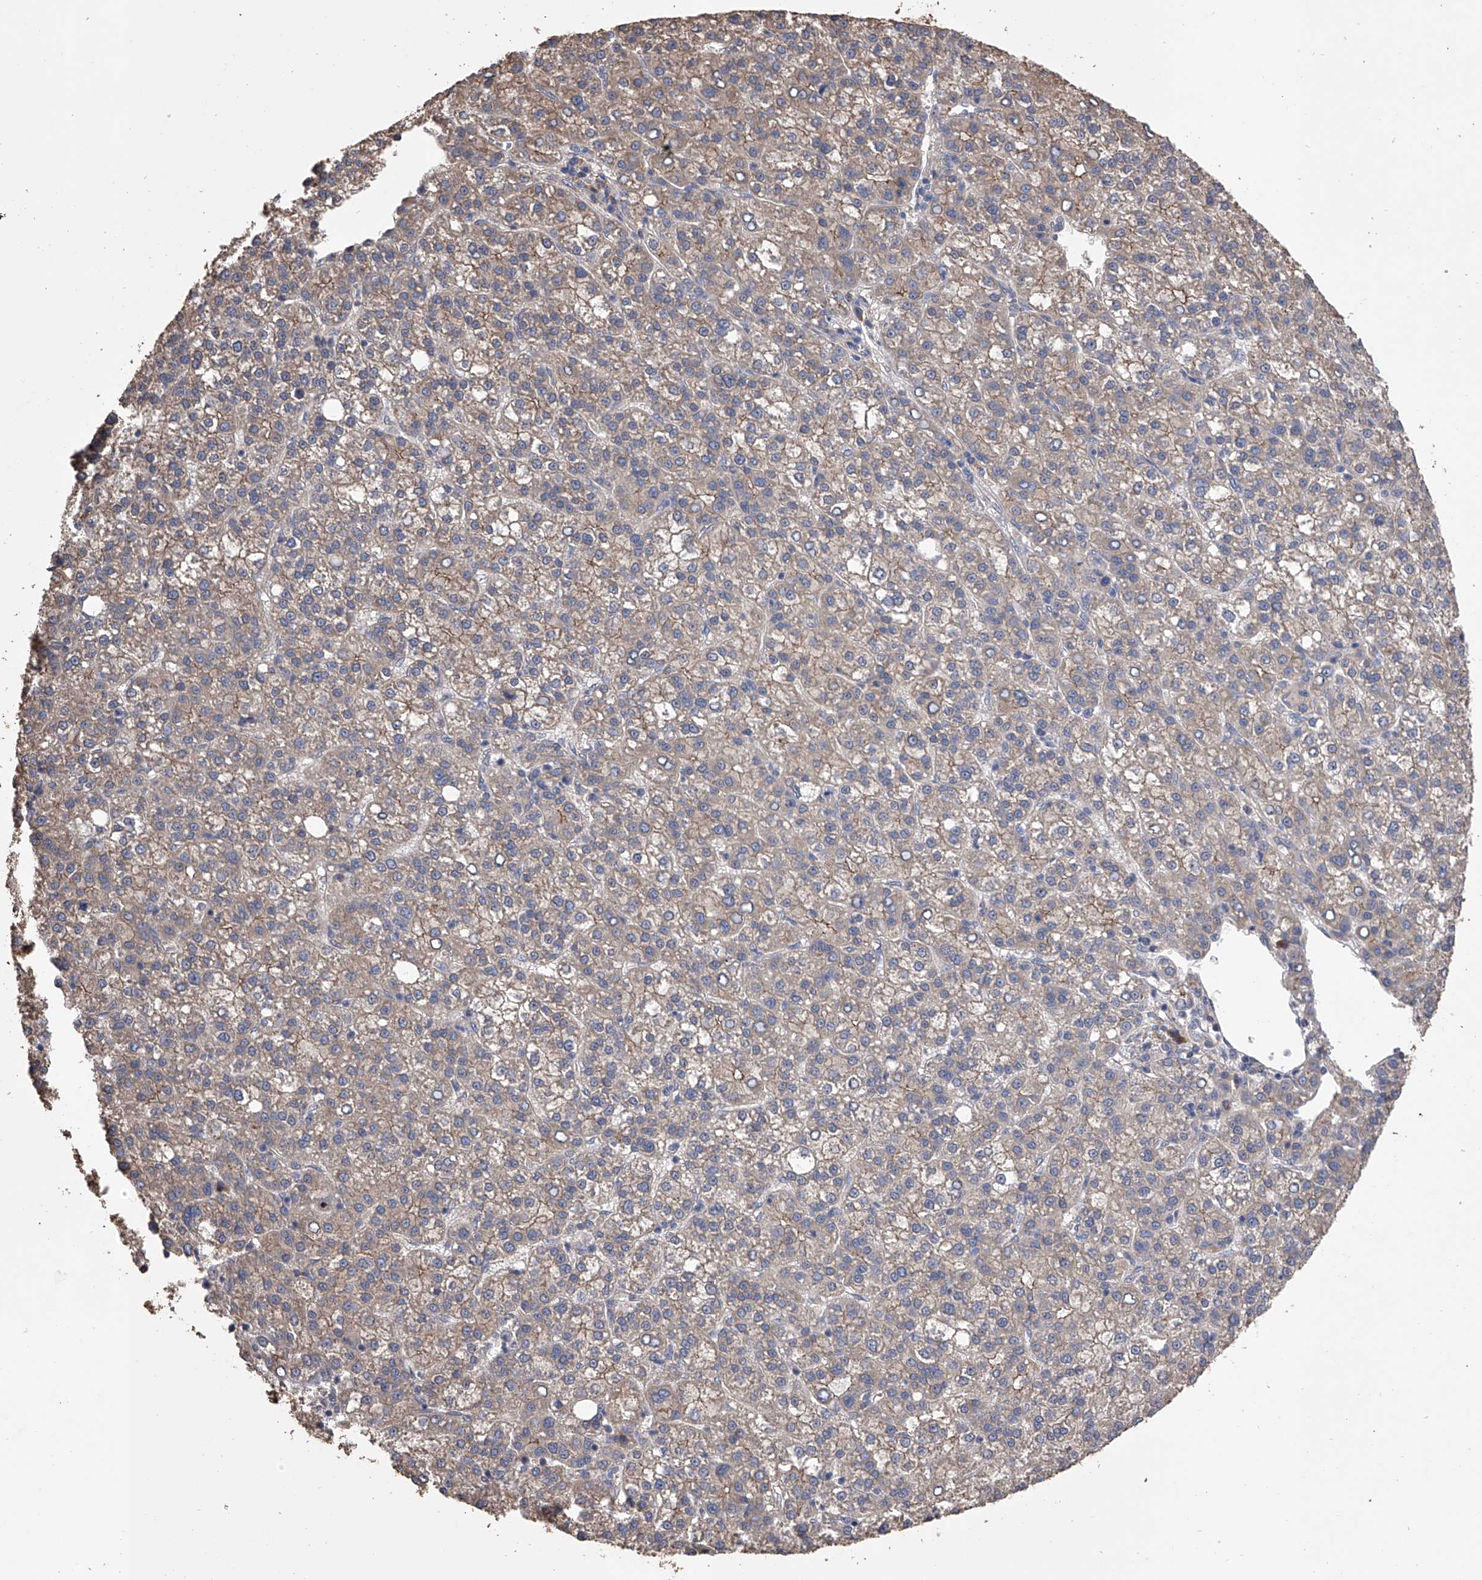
{"staining": {"intensity": "weak", "quantity": "25%-75%", "location": "cytoplasmic/membranous"}, "tissue": "liver cancer", "cell_type": "Tumor cells", "image_type": "cancer", "snomed": [{"axis": "morphology", "description": "Carcinoma, Hepatocellular, NOS"}, {"axis": "topography", "description": "Liver"}], "caption": "A high-resolution histopathology image shows IHC staining of liver cancer (hepatocellular carcinoma), which reveals weak cytoplasmic/membranous positivity in about 25%-75% of tumor cells.", "gene": "ZNF343", "patient": {"sex": "female", "age": 58}}